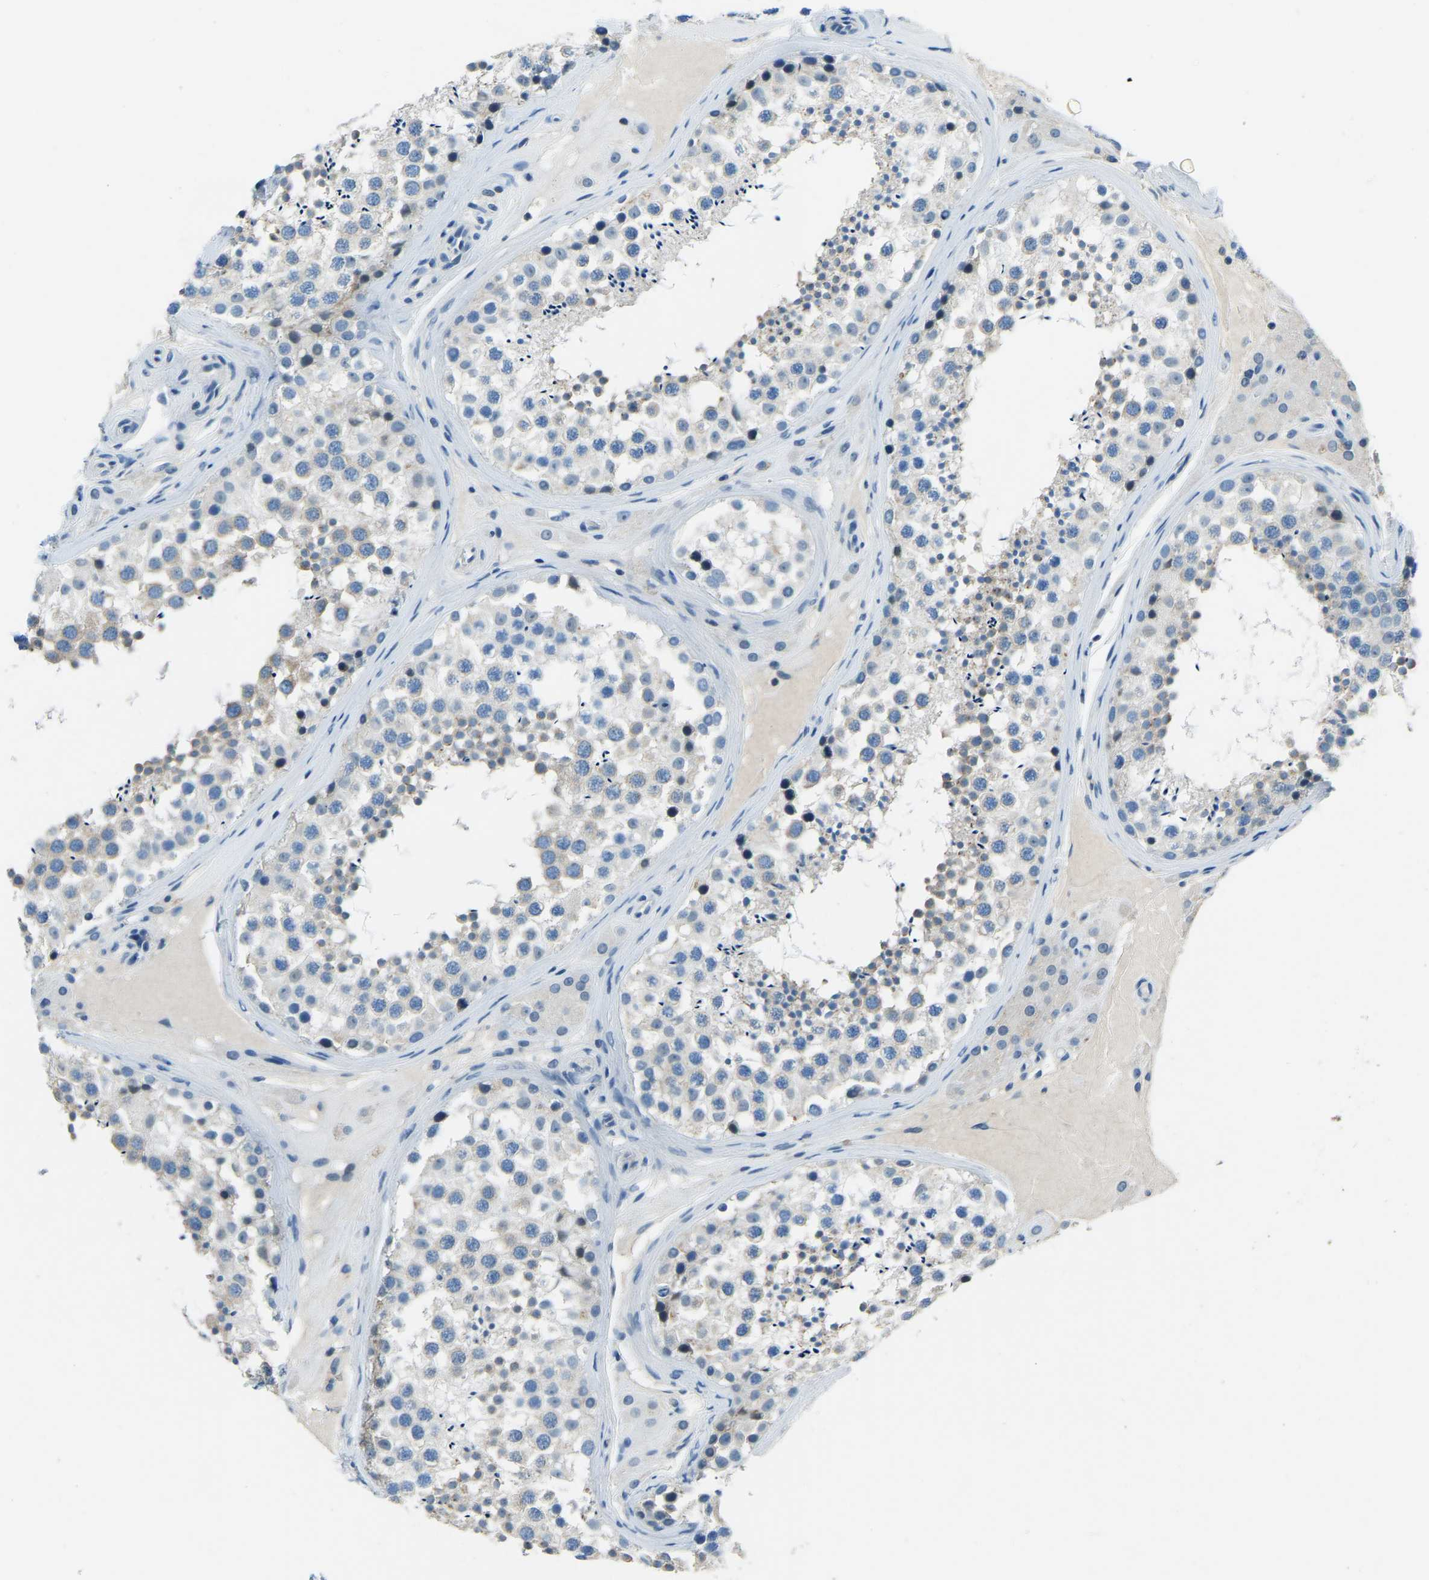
{"staining": {"intensity": "negative", "quantity": "none", "location": "none"}, "tissue": "testis", "cell_type": "Cells in seminiferous ducts", "image_type": "normal", "snomed": [{"axis": "morphology", "description": "Normal tissue, NOS"}, {"axis": "topography", "description": "Testis"}], "caption": "High power microscopy histopathology image of an immunohistochemistry histopathology image of normal testis, revealing no significant expression in cells in seminiferous ducts.", "gene": "XIRP1", "patient": {"sex": "male", "age": 46}}